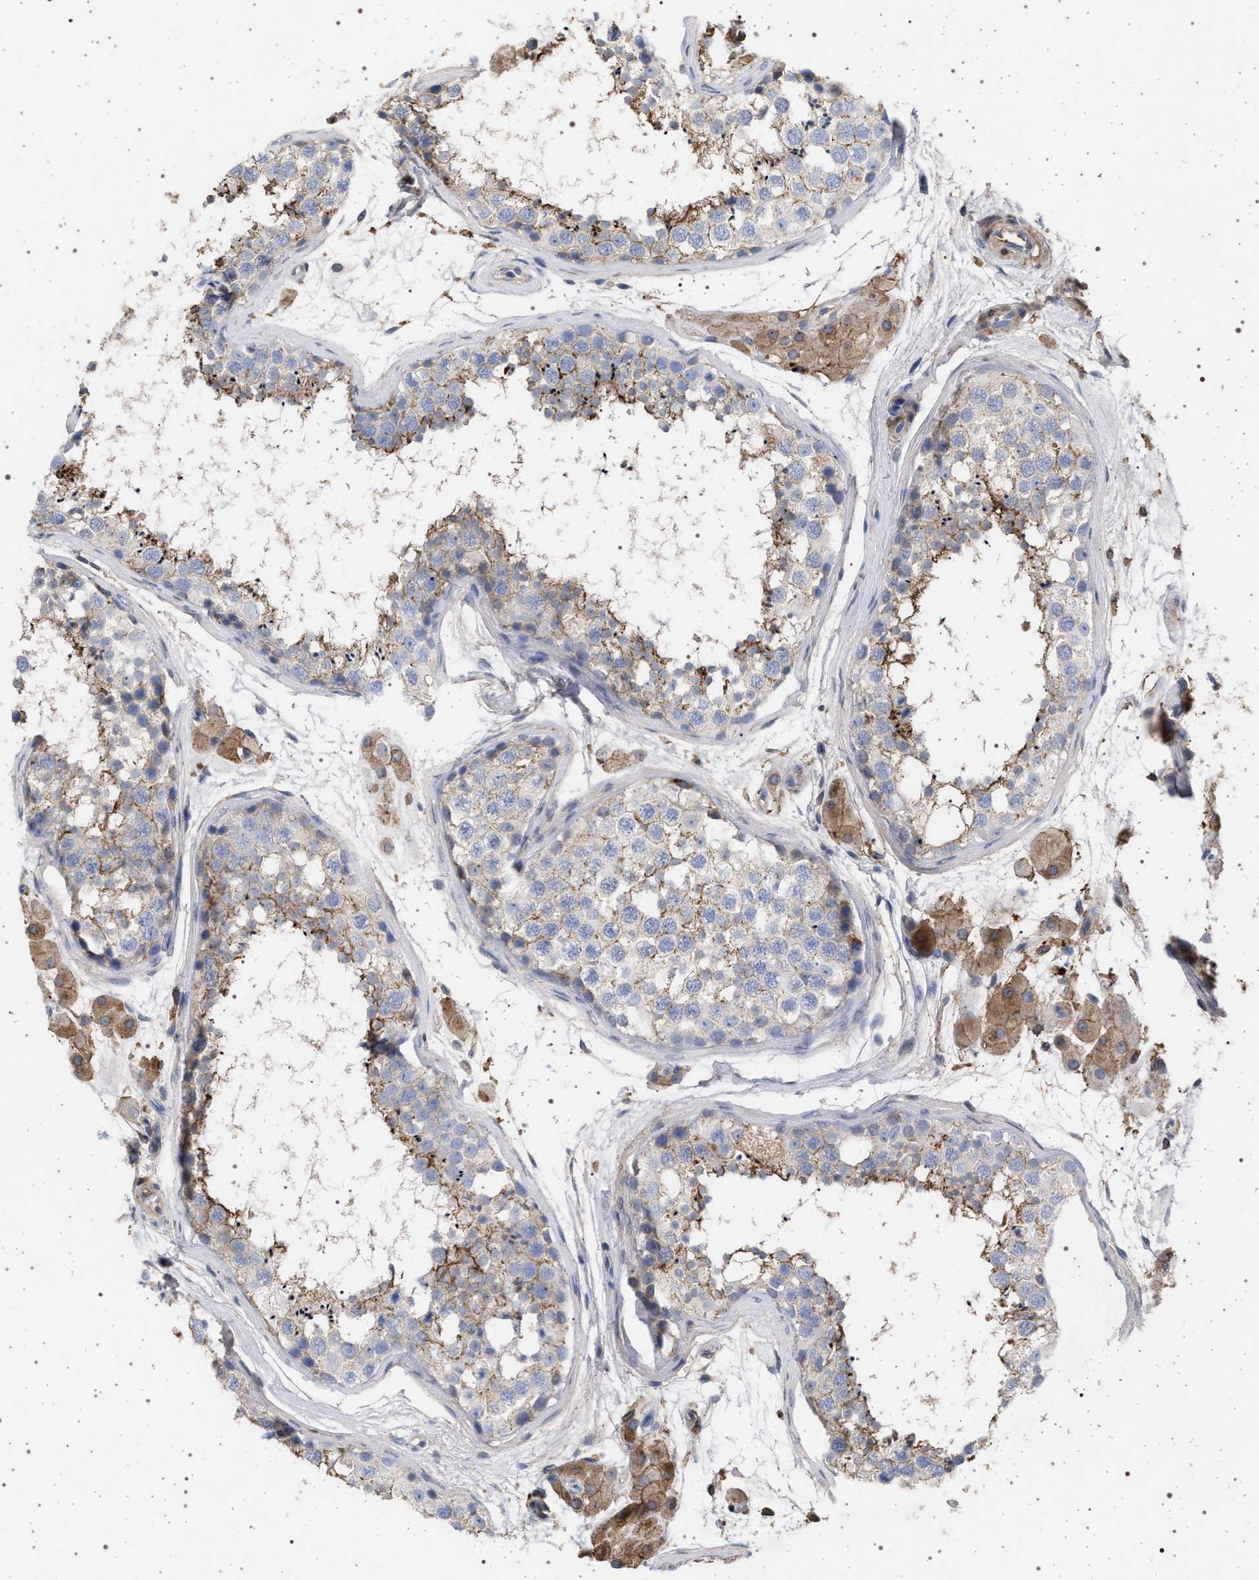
{"staining": {"intensity": "moderate", "quantity": "<25%", "location": "cytoplasmic/membranous"}, "tissue": "testis", "cell_type": "Cells in seminiferous ducts", "image_type": "normal", "snomed": [{"axis": "morphology", "description": "Normal tissue, NOS"}, {"axis": "topography", "description": "Testis"}], "caption": "Immunohistochemical staining of benign human testis displays moderate cytoplasmic/membranous protein expression in approximately <25% of cells in seminiferous ducts.", "gene": "PLG", "patient": {"sex": "male", "age": 56}}